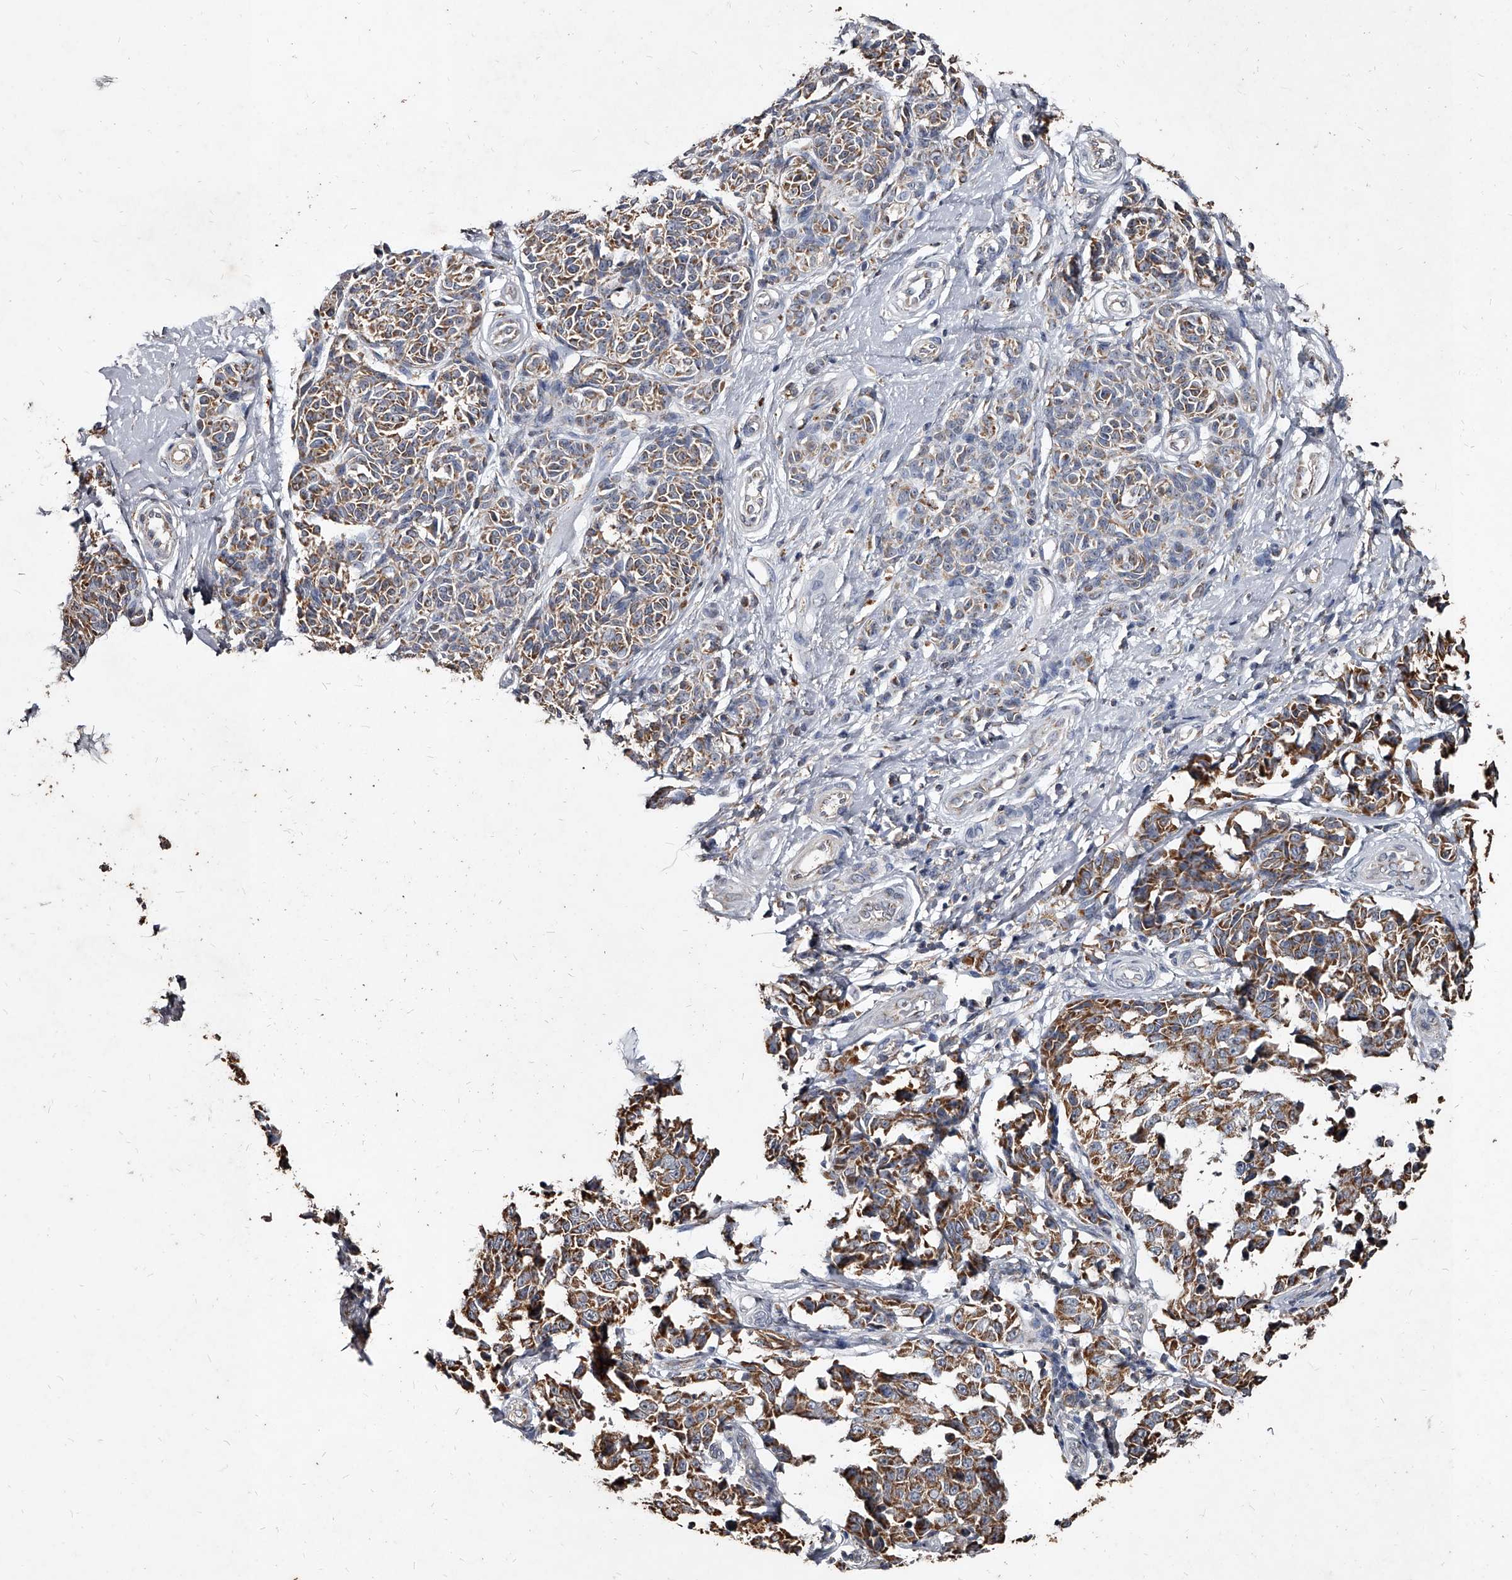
{"staining": {"intensity": "moderate", "quantity": "25%-75%", "location": "cytoplasmic/membranous"}, "tissue": "melanoma", "cell_type": "Tumor cells", "image_type": "cancer", "snomed": [{"axis": "morphology", "description": "Malignant melanoma, NOS"}, {"axis": "topography", "description": "Skin"}], "caption": "The micrograph demonstrates a brown stain indicating the presence of a protein in the cytoplasmic/membranous of tumor cells in melanoma. (Stains: DAB (3,3'-diaminobenzidine) in brown, nuclei in blue, Microscopy: brightfield microscopy at high magnification).", "gene": "GPR183", "patient": {"sex": "female", "age": 64}}